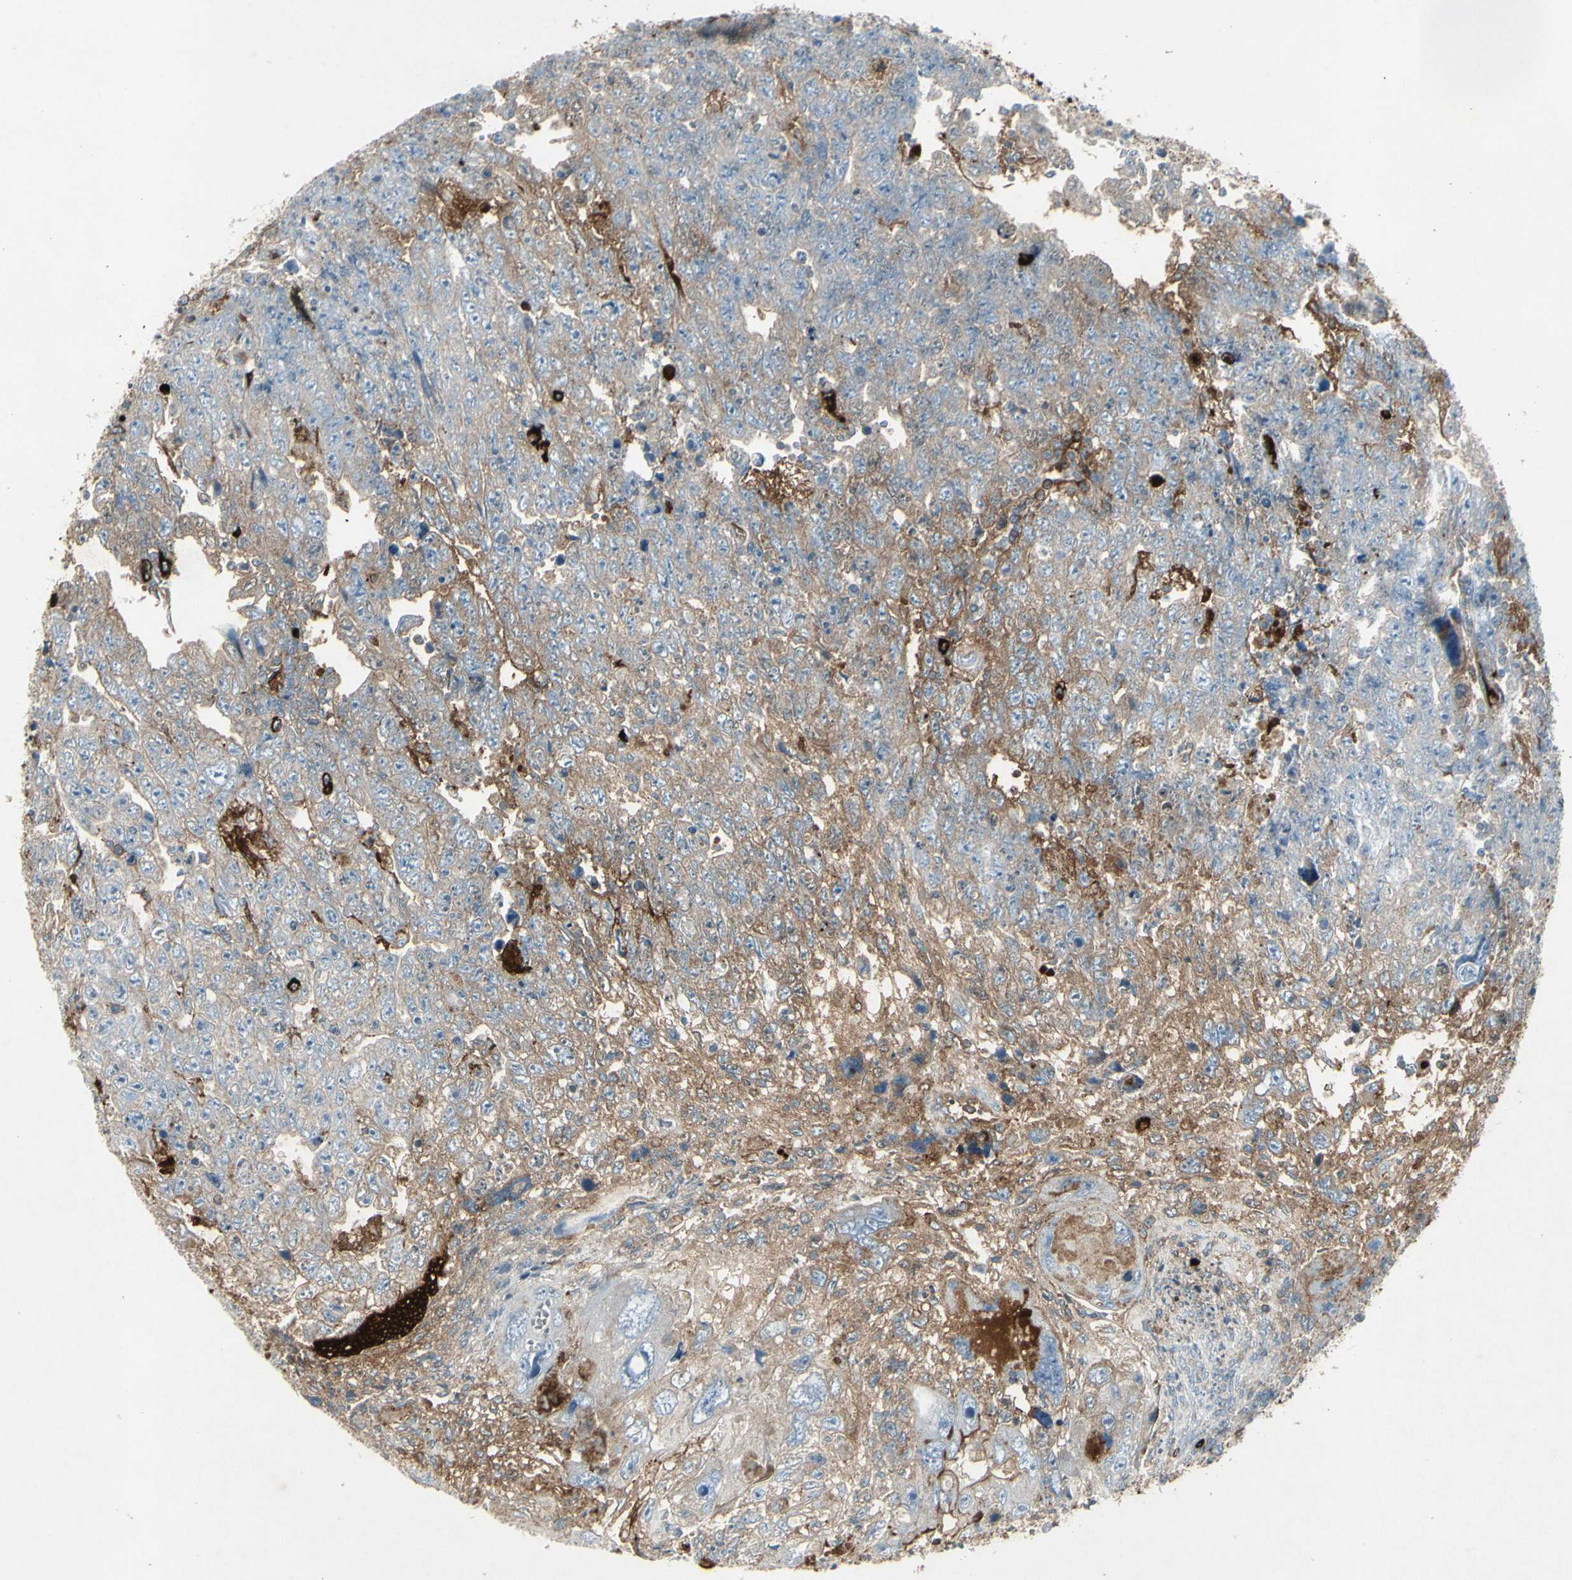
{"staining": {"intensity": "weak", "quantity": "25%-75%", "location": "cytoplasmic/membranous"}, "tissue": "testis cancer", "cell_type": "Tumor cells", "image_type": "cancer", "snomed": [{"axis": "morphology", "description": "Carcinoma, Embryonal, NOS"}, {"axis": "topography", "description": "Testis"}], "caption": "Protein staining by IHC reveals weak cytoplasmic/membranous positivity in about 25%-75% of tumor cells in embryonal carcinoma (testis).", "gene": "IGHM", "patient": {"sex": "male", "age": 28}}